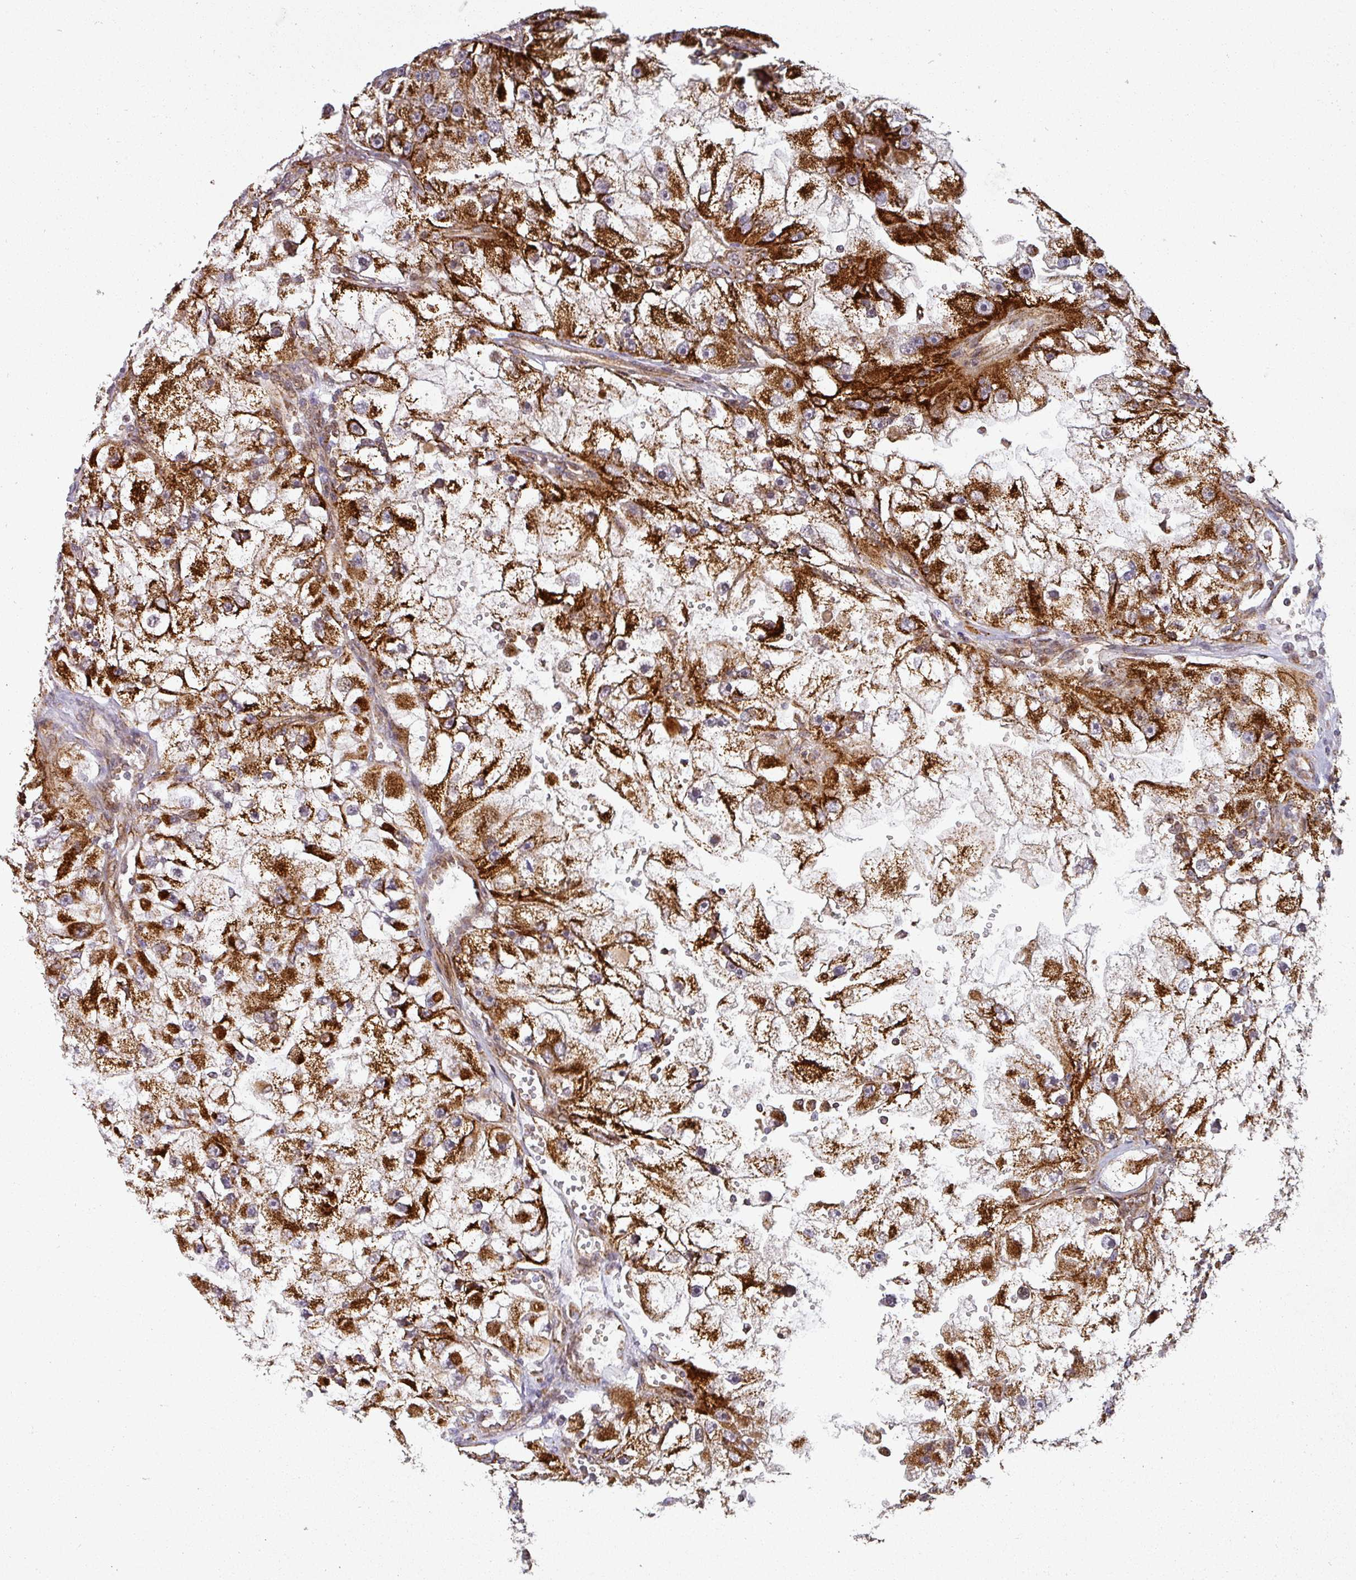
{"staining": {"intensity": "strong", "quantity": ">75%", "location": "cytoplasmic/membranous"}, "tissue": "renal cancer", "cell_type": "Tumor cells", "image_type": "cancer", "snomed": [{"axis": "morphology", "description": "Adenocarcinoma, NOS"}, {"axis": "topography", "description": "Kidney"}], "caption": "Immunohistochemical staining of human renal cancer reveals high levels of strong cytoplasmic/membranous expression in approximately >75% of tumor cells. (IHC, brightfield microscopy, high magnification).", "gene": "GPD2", "patient": {"sex": "male", "age": 63}}